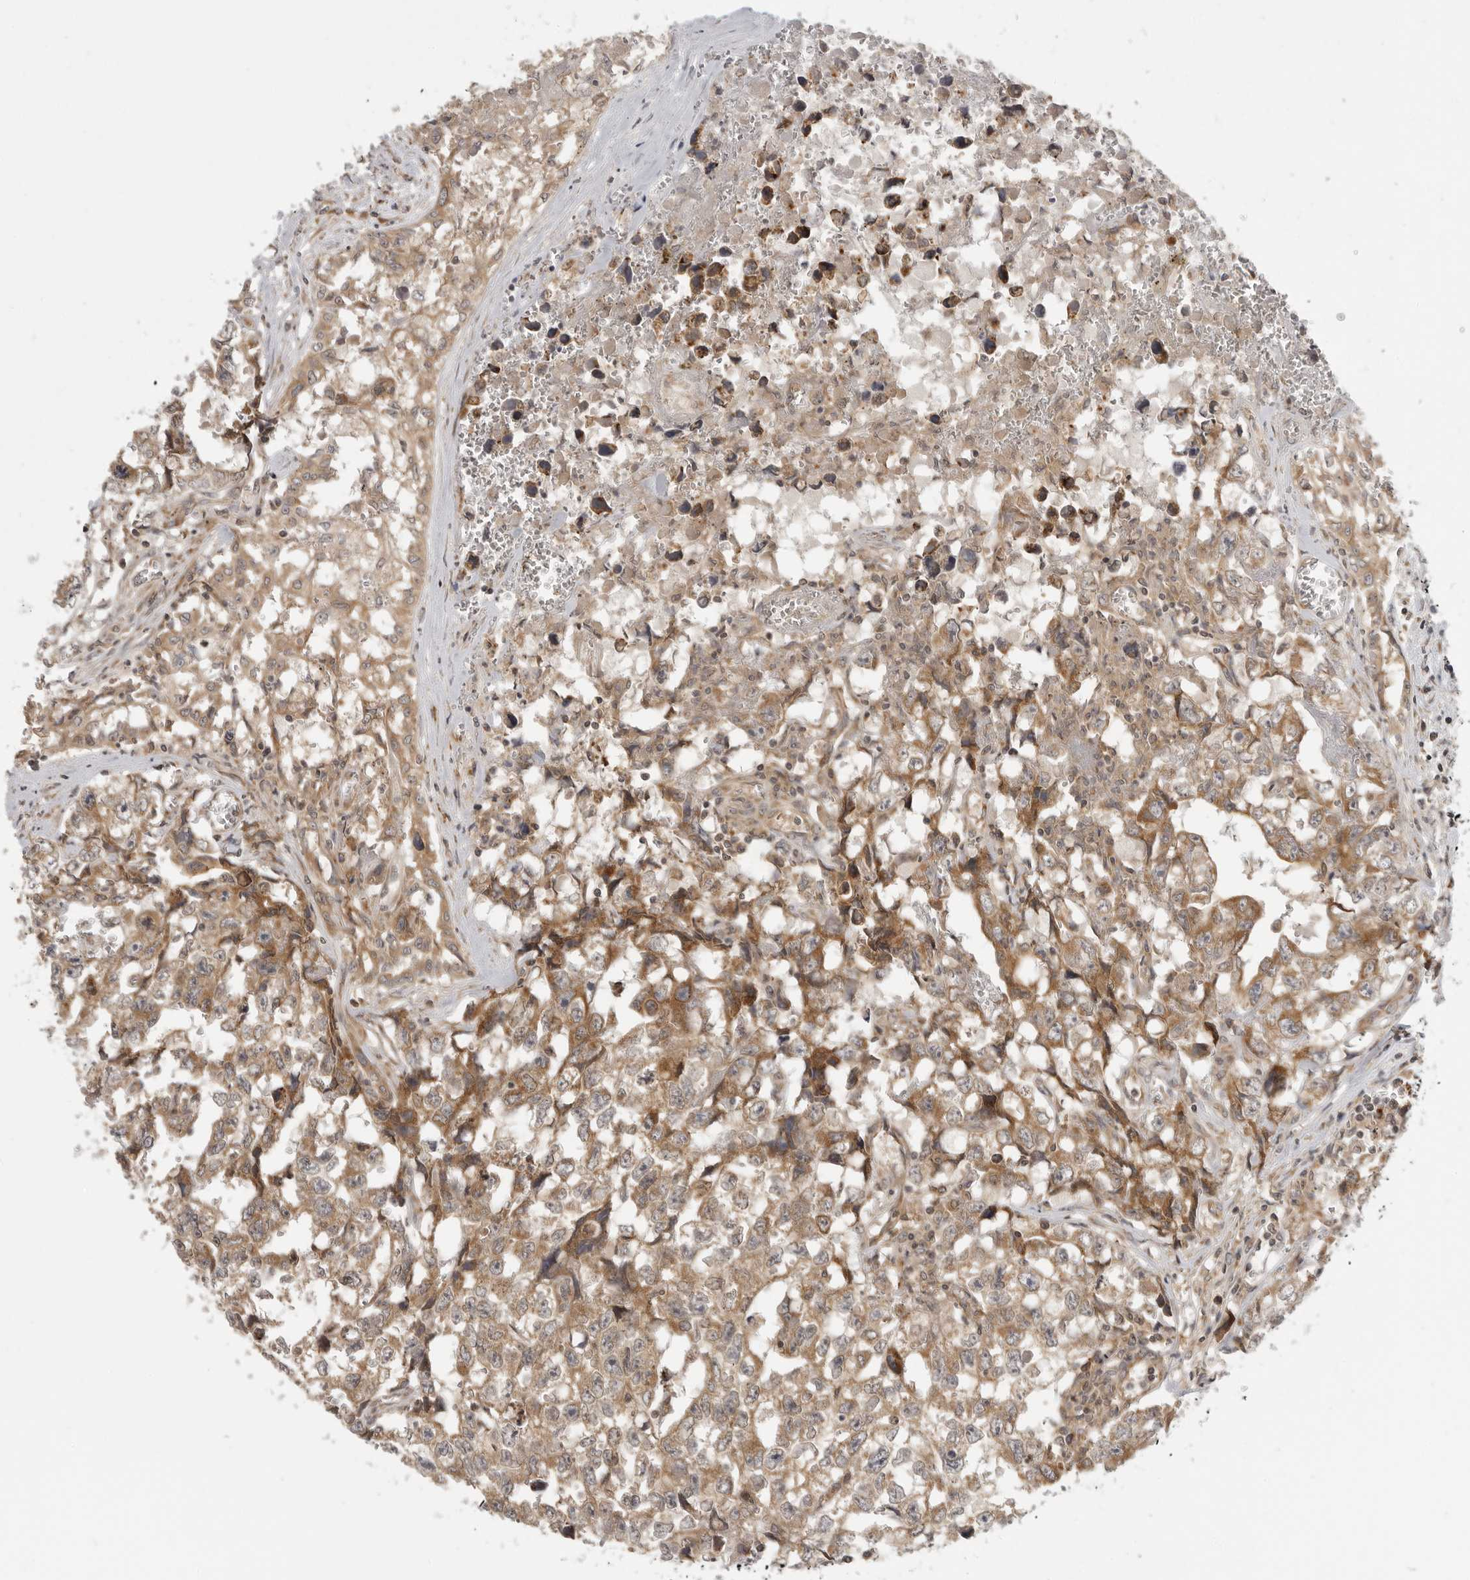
{"staining": {"intensity": "moderate", "quantity": ">75%", "location": "cytoplasmic/membranous"}, "tissue": "testis cancer", "cell_type": "Tumor cells", "image_type": "cancer", "snomed": [{"axis": "morphology", "description": "Carcinoma, Embryonal, NOS"}, {"axis": "topography", "description": "Testis"}], "caption": "A histopathology image showing moderate cytoplasmic/membranous expression in approximately >75% of tumor cells in testis embryonal carcinoma, as visualized by brown immunohistochemical staining.", "gene": "PRRC2A", "patient": {"sex": "male", "age": 31}}